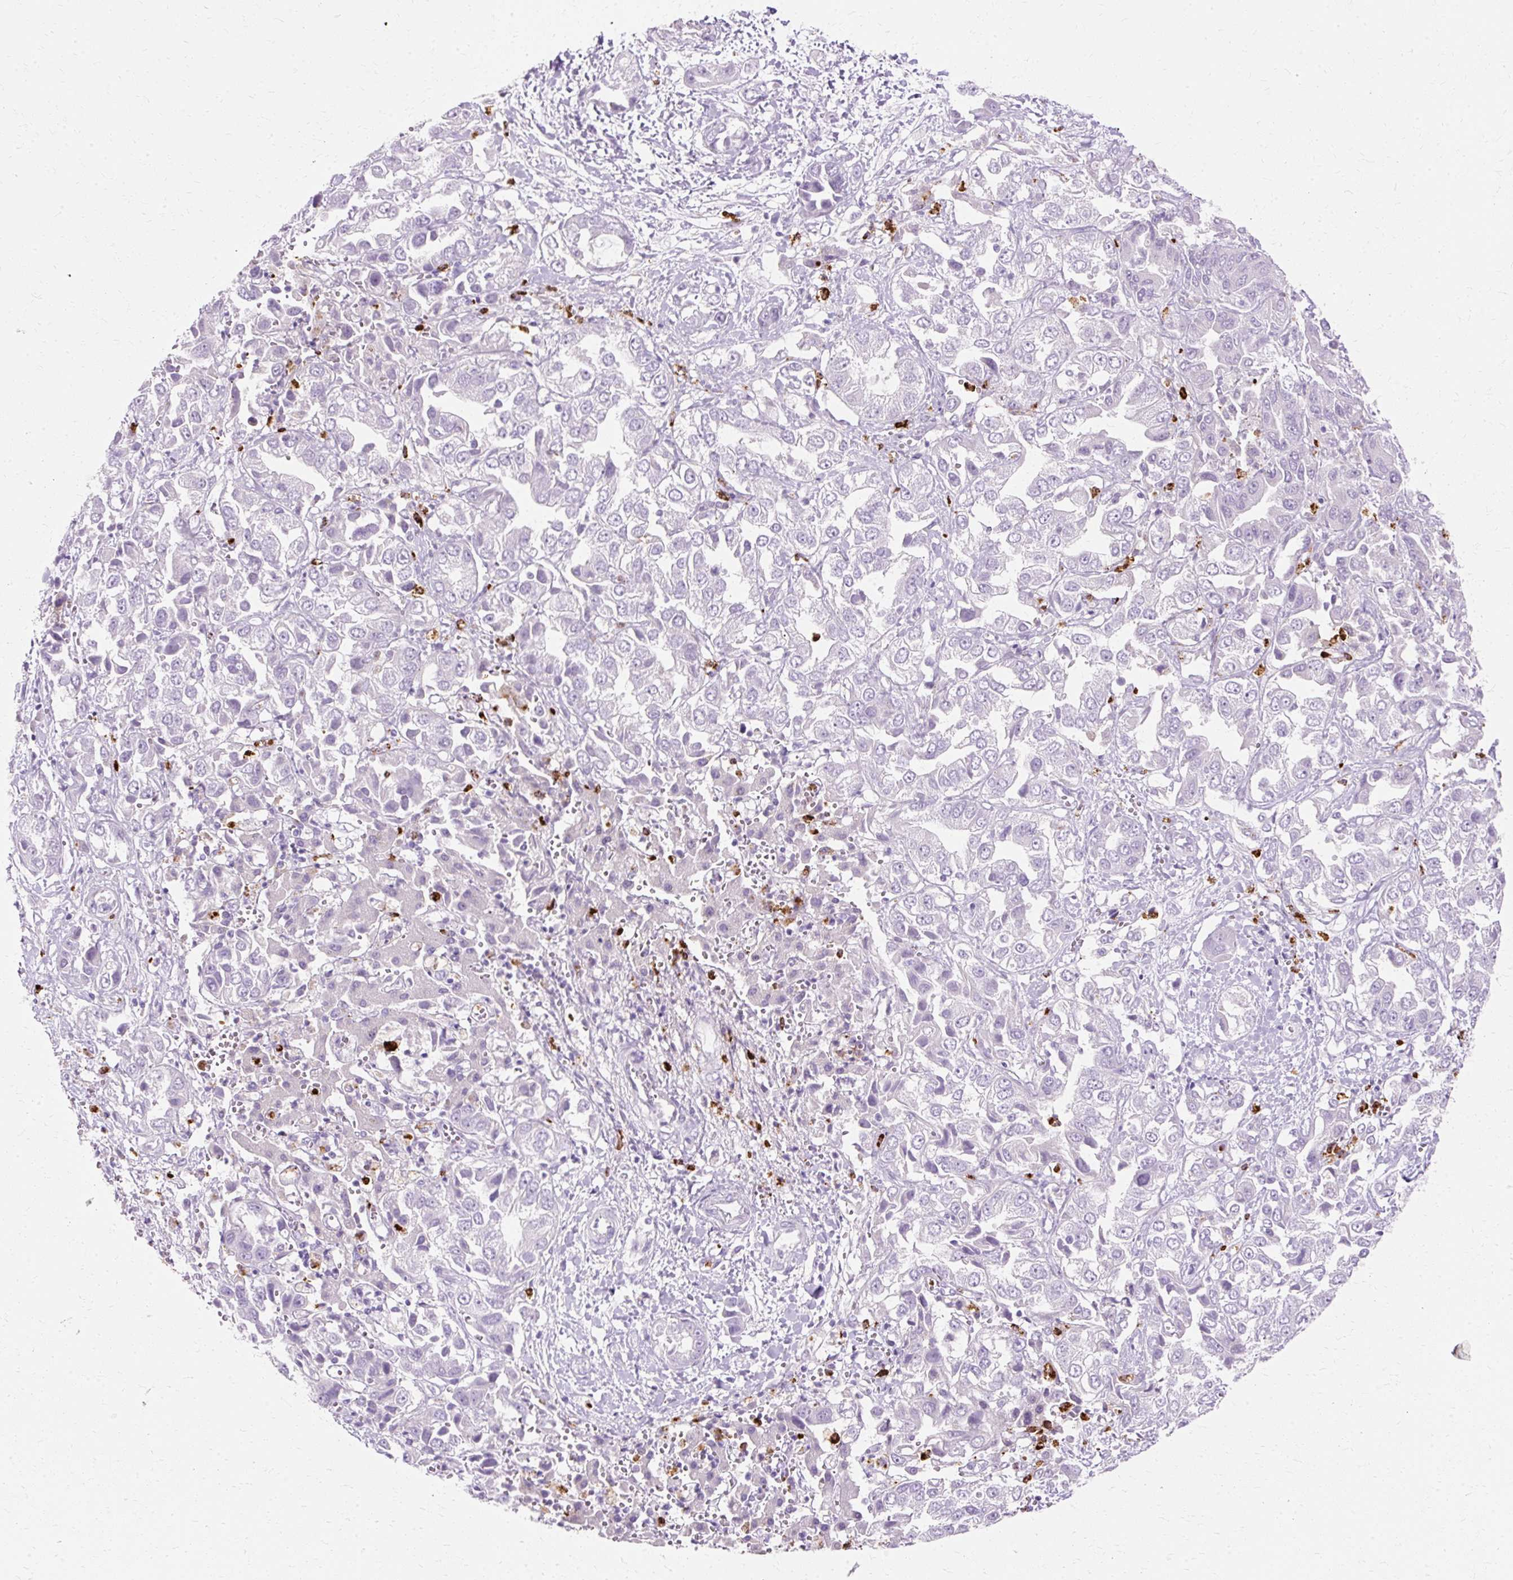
{"staining": {"intensity": "negative", "quantity": "none", "location": "none"}, "tissue": "liver cancer", "cell_type": "Tumor cells", "image_type": "cancer", "snomed": [{"axis": "morphology", "description": "Cholangiocarcinoma"}, {"axis": "topography", "description": "Liver"}], "caption": "Tumor cells are negative for brown protein staining in cholangiocarcinoma (liver). (Stains: DAB immunohistochemistry with hematoxylin counter stain, Microscopy: brightfield microscopy at high magnification).", "gene": "DEFA1", "patient": {"sex": "female", "age": 52}}